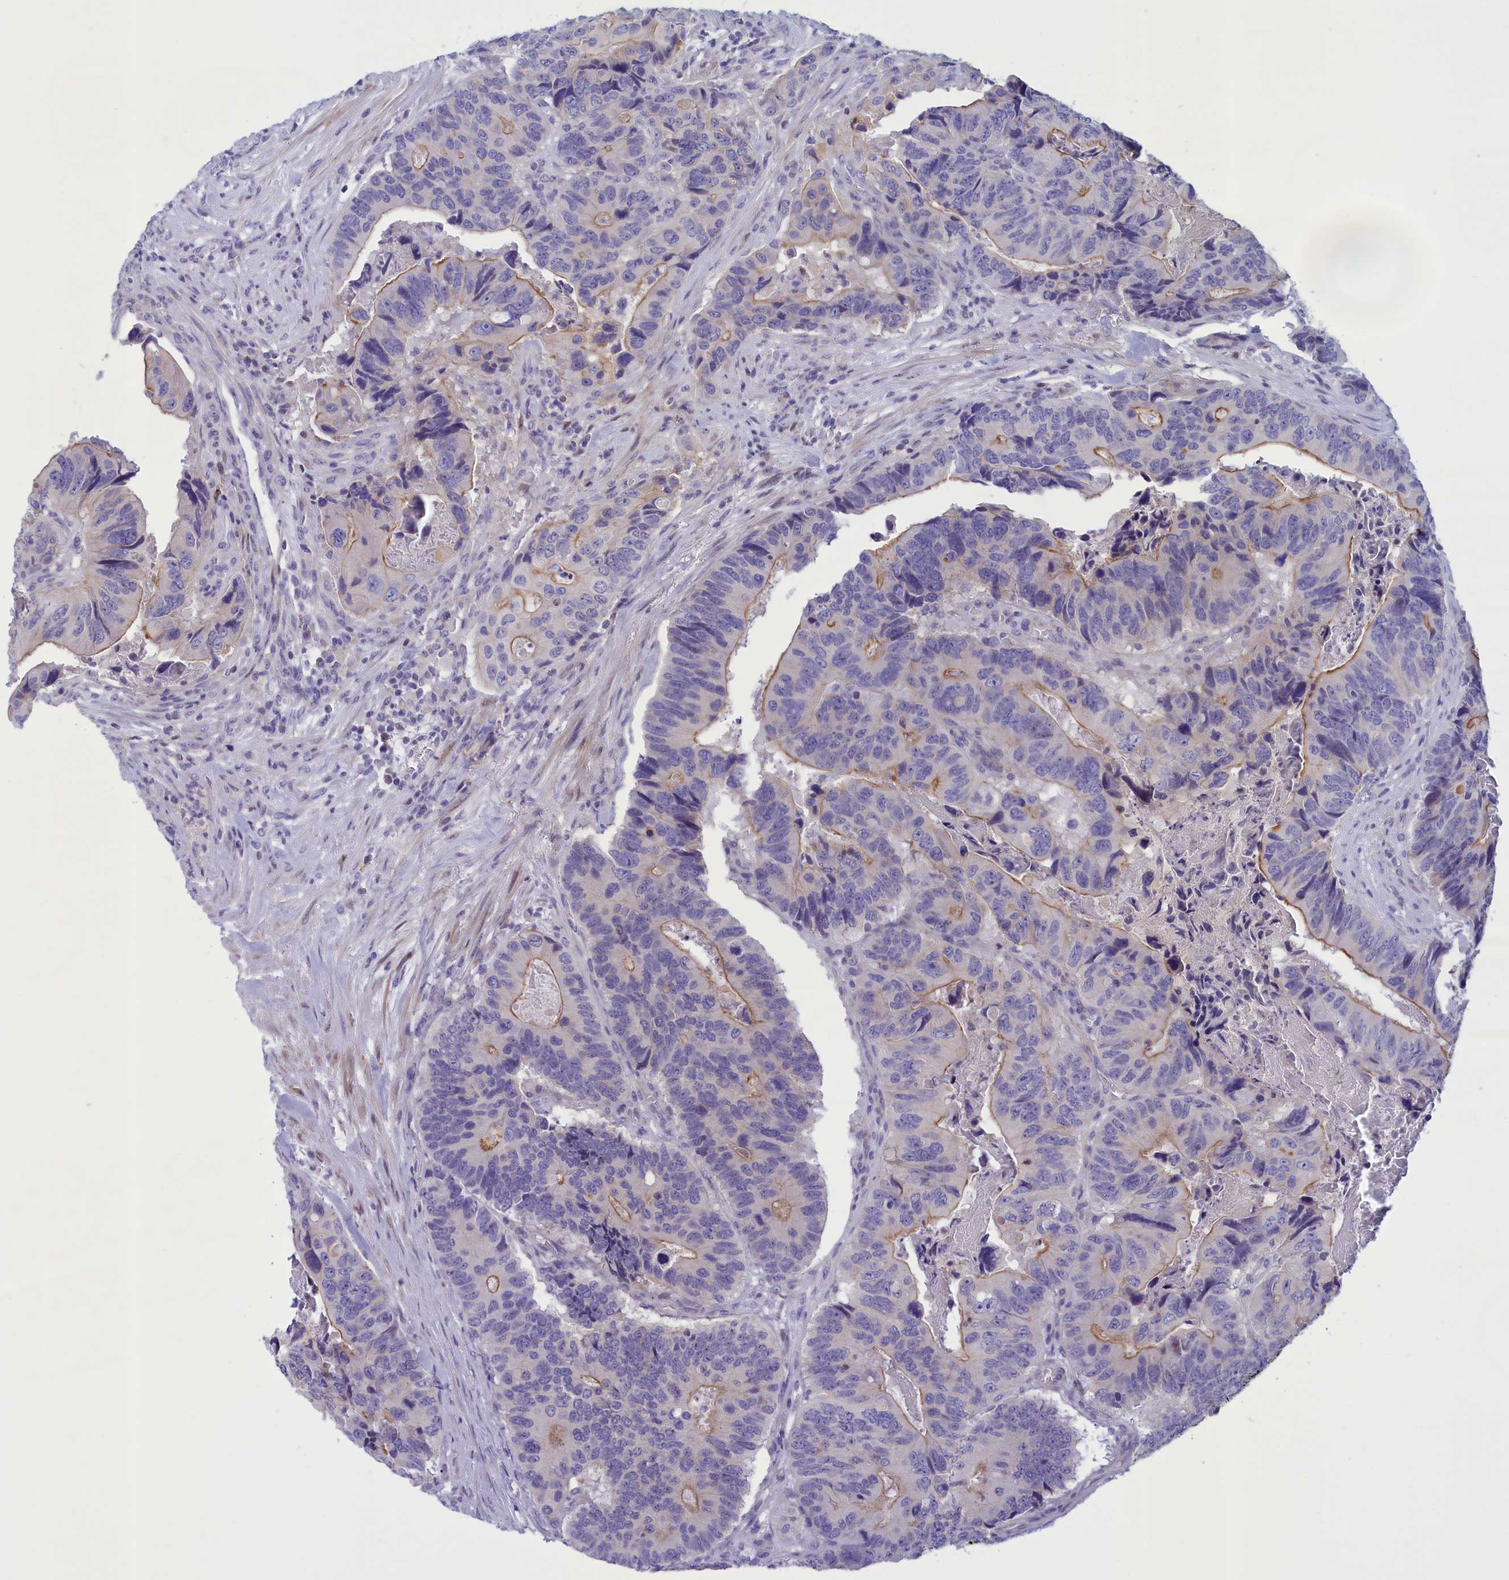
{"staining": {"intensity": "moderate", "quantity": "<25%", "location": "cytoplasmic/membranous"}, "tissue": "colorectal cancer", "cell_type": "Tumor cells", "image_type": "cancer", "snomed": [{"axis": "morphology", "description": "Adenocarcinoma, NOS"}, {"axis": "topography", "description": "Colon"}], "caption": "An image of adenocarcinoma (colorectal) stained for a protein displays moderate cytoplasmic/membranous brown staining in tumor cells. (Brightfield microscopy of DAB IHC at high magnification).", "gene": "CORO2A", "patient": {"sex": "male", "age": 84}}